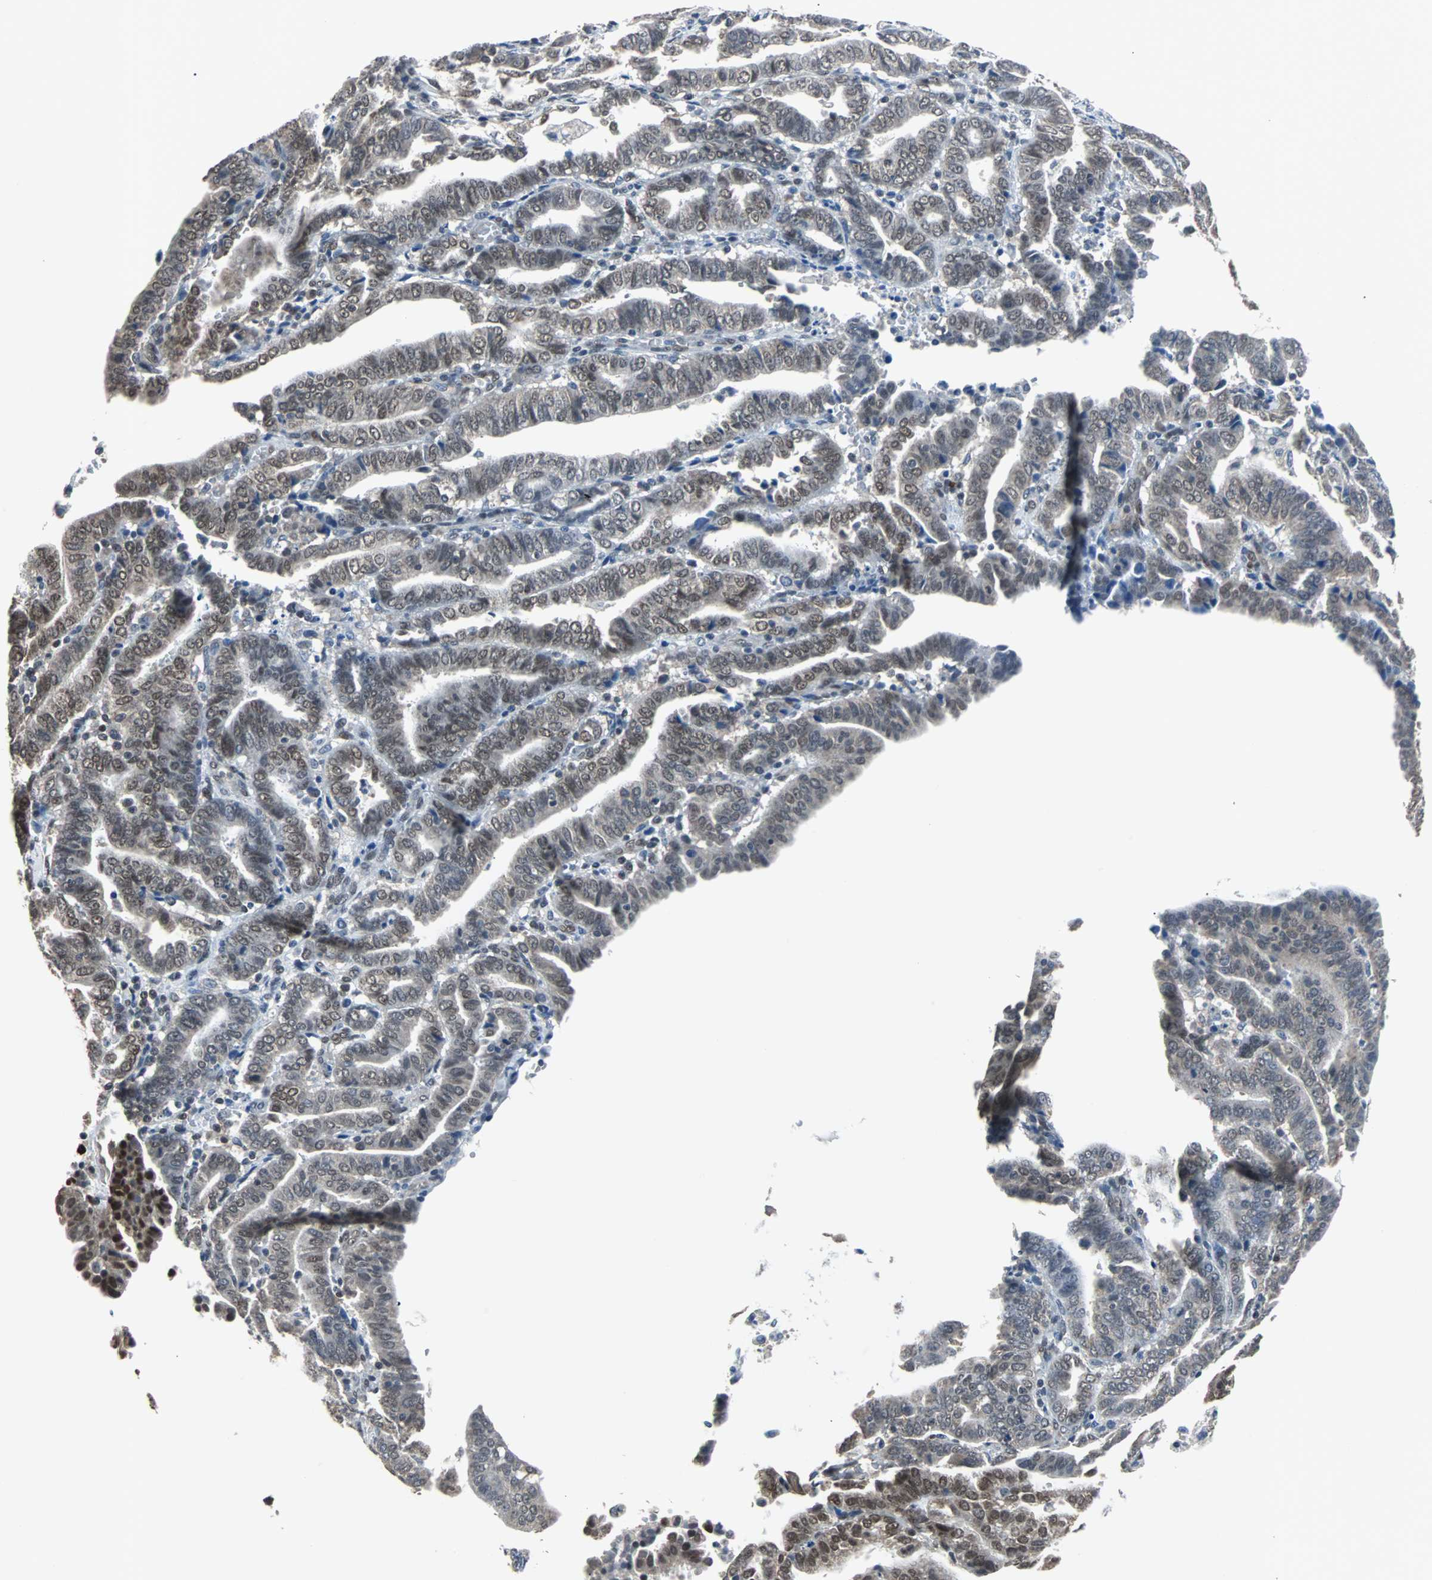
{"staining": {"intensity": "moderate", "quantity": ">75%", "location": "nuclear"}, "tissue": "endometrial cancer", "cell_type": "Tumor cells", "image_type": "cancer", "snomed": [{"axis": "morphology", "description": "Adenocarcinoma, NOS"}, {"axis": "topography", "description": "Uterus"}], "caption": "Protein staining of adenocarcinoma (endometrial) tissue displays moderate nuclear positivity in approximately >75% of tumor cells.", "gene": "ZHX2", "patient": {"sex": "female", "age": 83}}